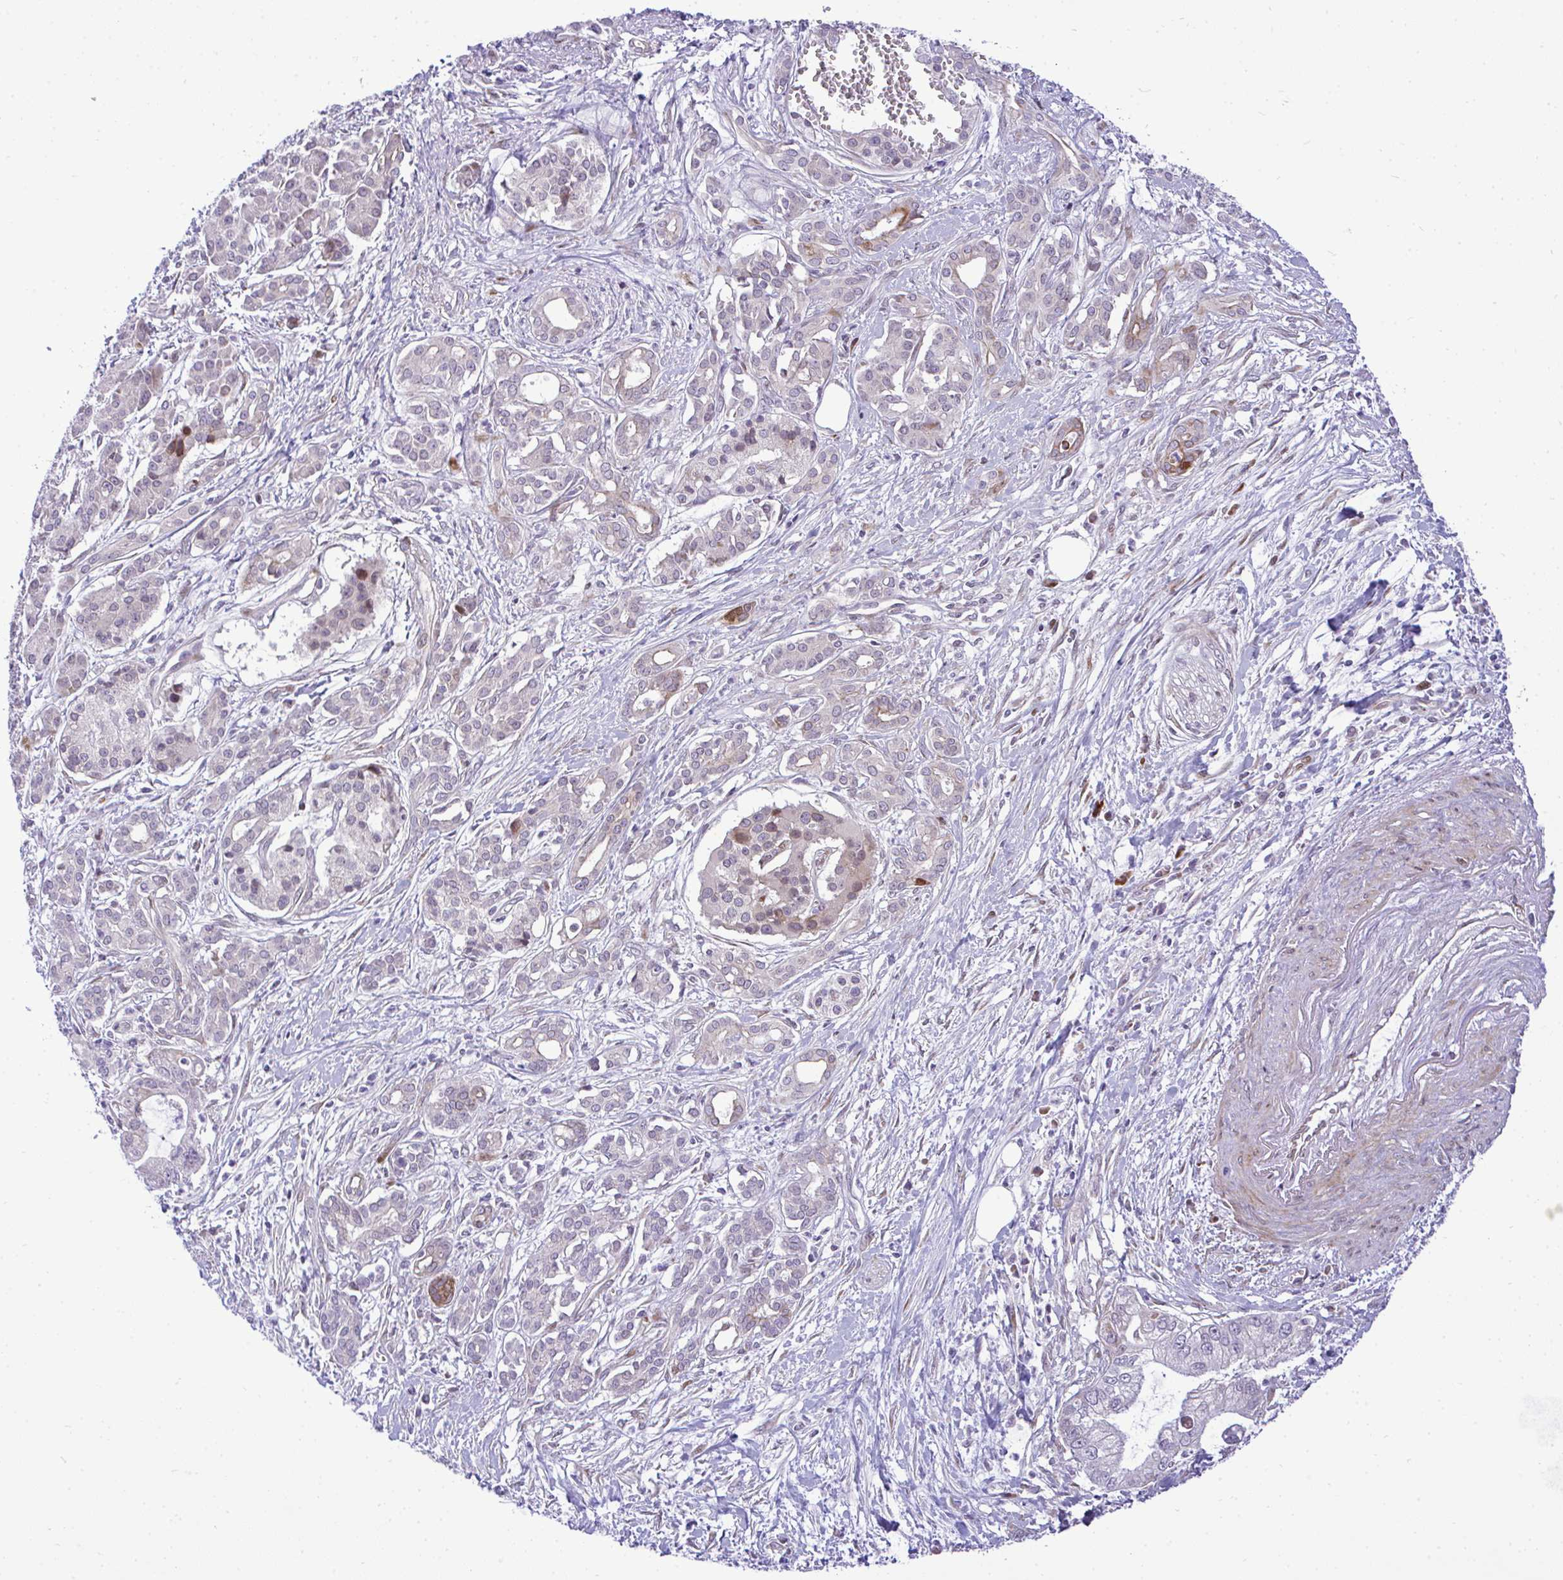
{"staining": {"intensity": "moderate", "quantity": "<25%", "location": "nuclear"}, "tissue": "pancreatic cancer", "cell_type": "Tumor cells", "image_type": "cancer", "snomed": [{"axis": "morphology", "description": "Adenocarcinoma, NOS"}, {"axis": "topography", "description": "Pancreas"}], "caption": "A brown stain highlights moderate nuclear staining of a protein in pancreatic cancer tumor cells. (Brightfield microscopy of DAB IHC at high magnification).", "gene": "CASTOR2", "patient": {"sex": "male", "age": 69}}